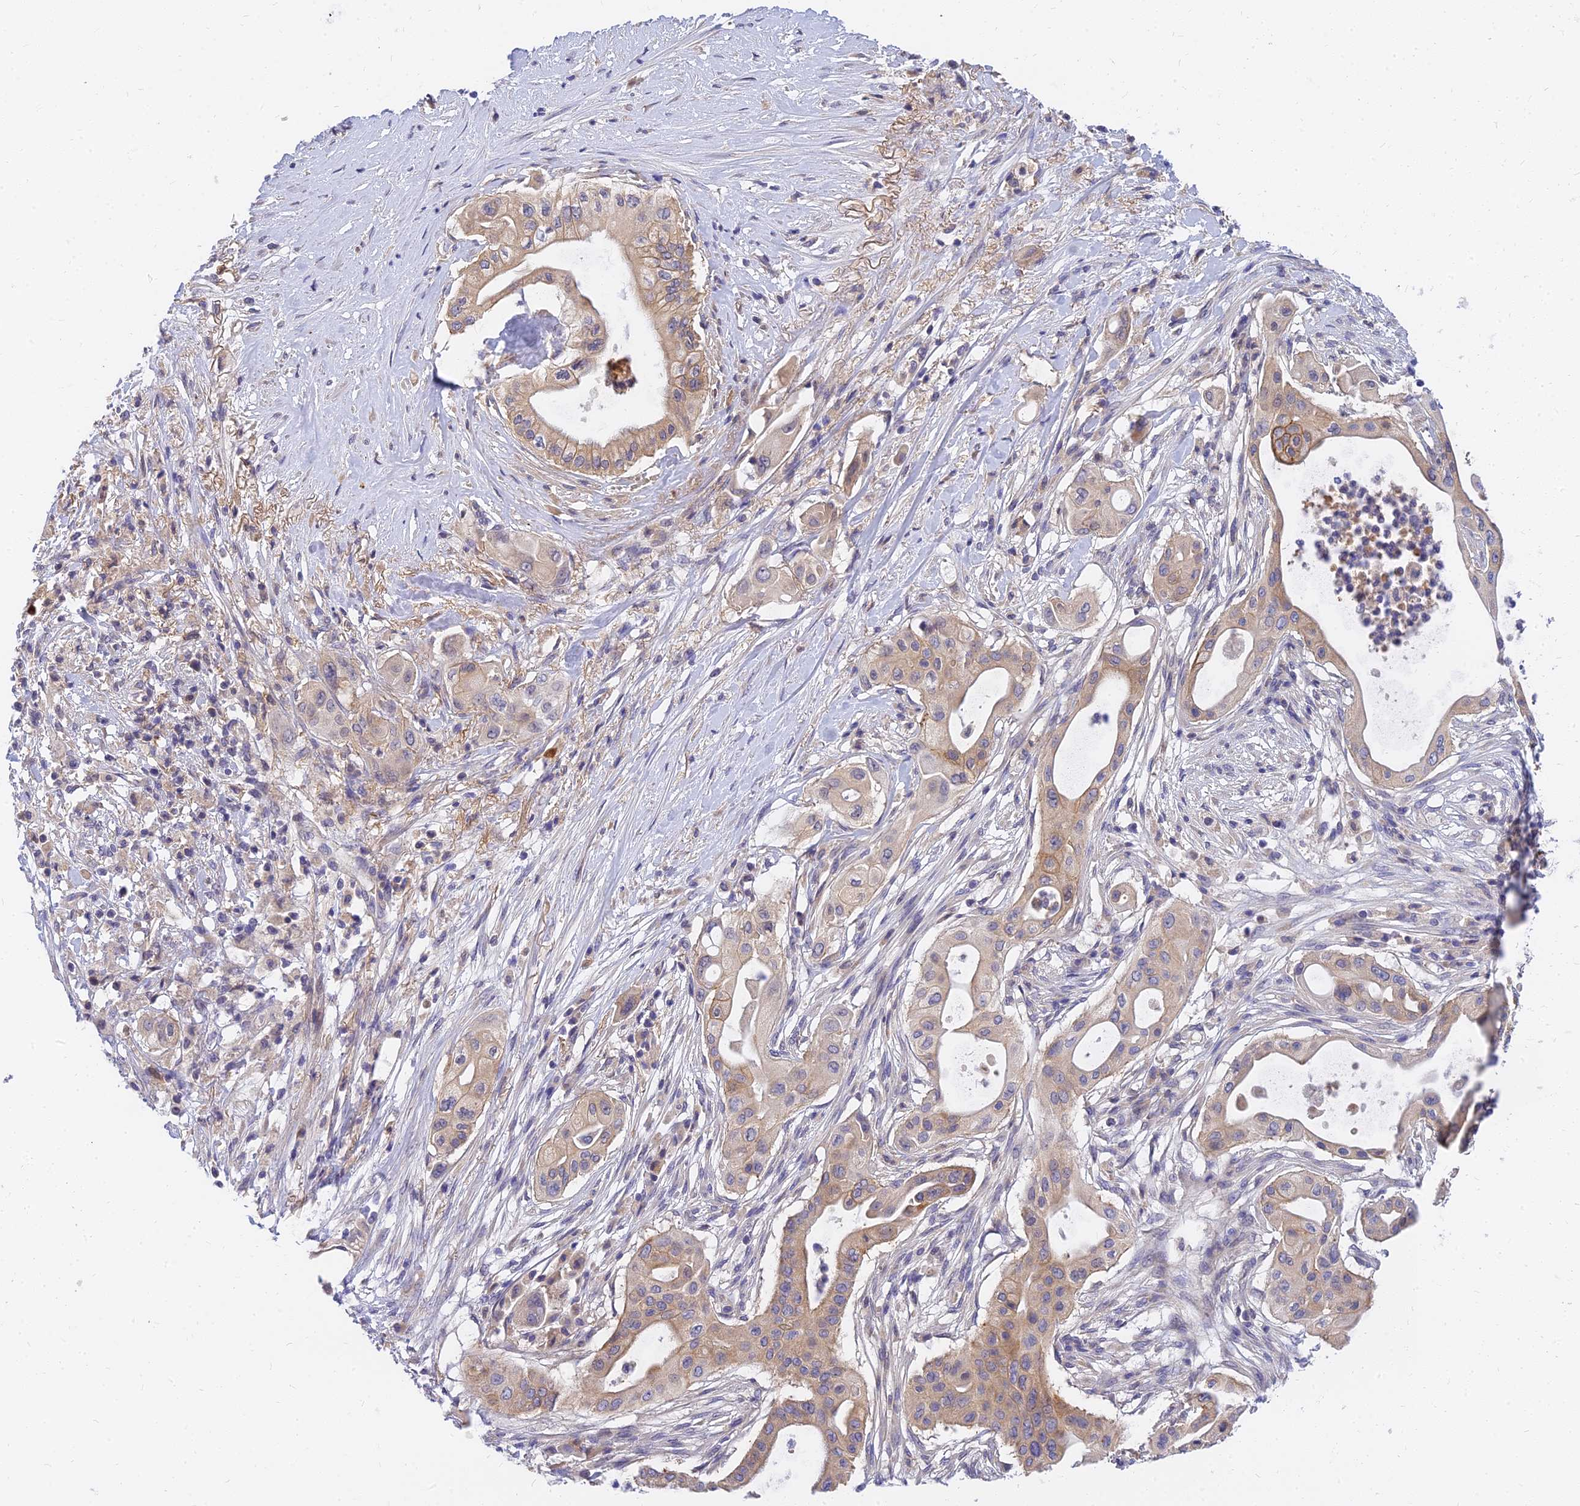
{"staining": {"intensity": "weak", "quantity": "25%-75%", "location": "cytoplasmic/membranous"}, "tissue": "pancreatic cancer", "cell_type": "Tumor cells", "image_type": "cancer", "snomed": [{"axis": "morphology", "description": "Adenocarcinoma, NOS"}, {"axis": "topography", "description": "Pancreas"}], "caption": "The micrograph demonstrates immunohistochemical staining of pancreatic adenocarcinoma. There is weak cytoplasmic/membranous positivity is present in about 25%-75% of tumor cells. The staining is performed using DAB (3,3'-diaminobenzidine) brown chromogen to label protein expression. The nuclei are counter-stained blue using hematoxylin.", "gene": "ANKS4B", "patient": {"sex": "male", "age": 68}}